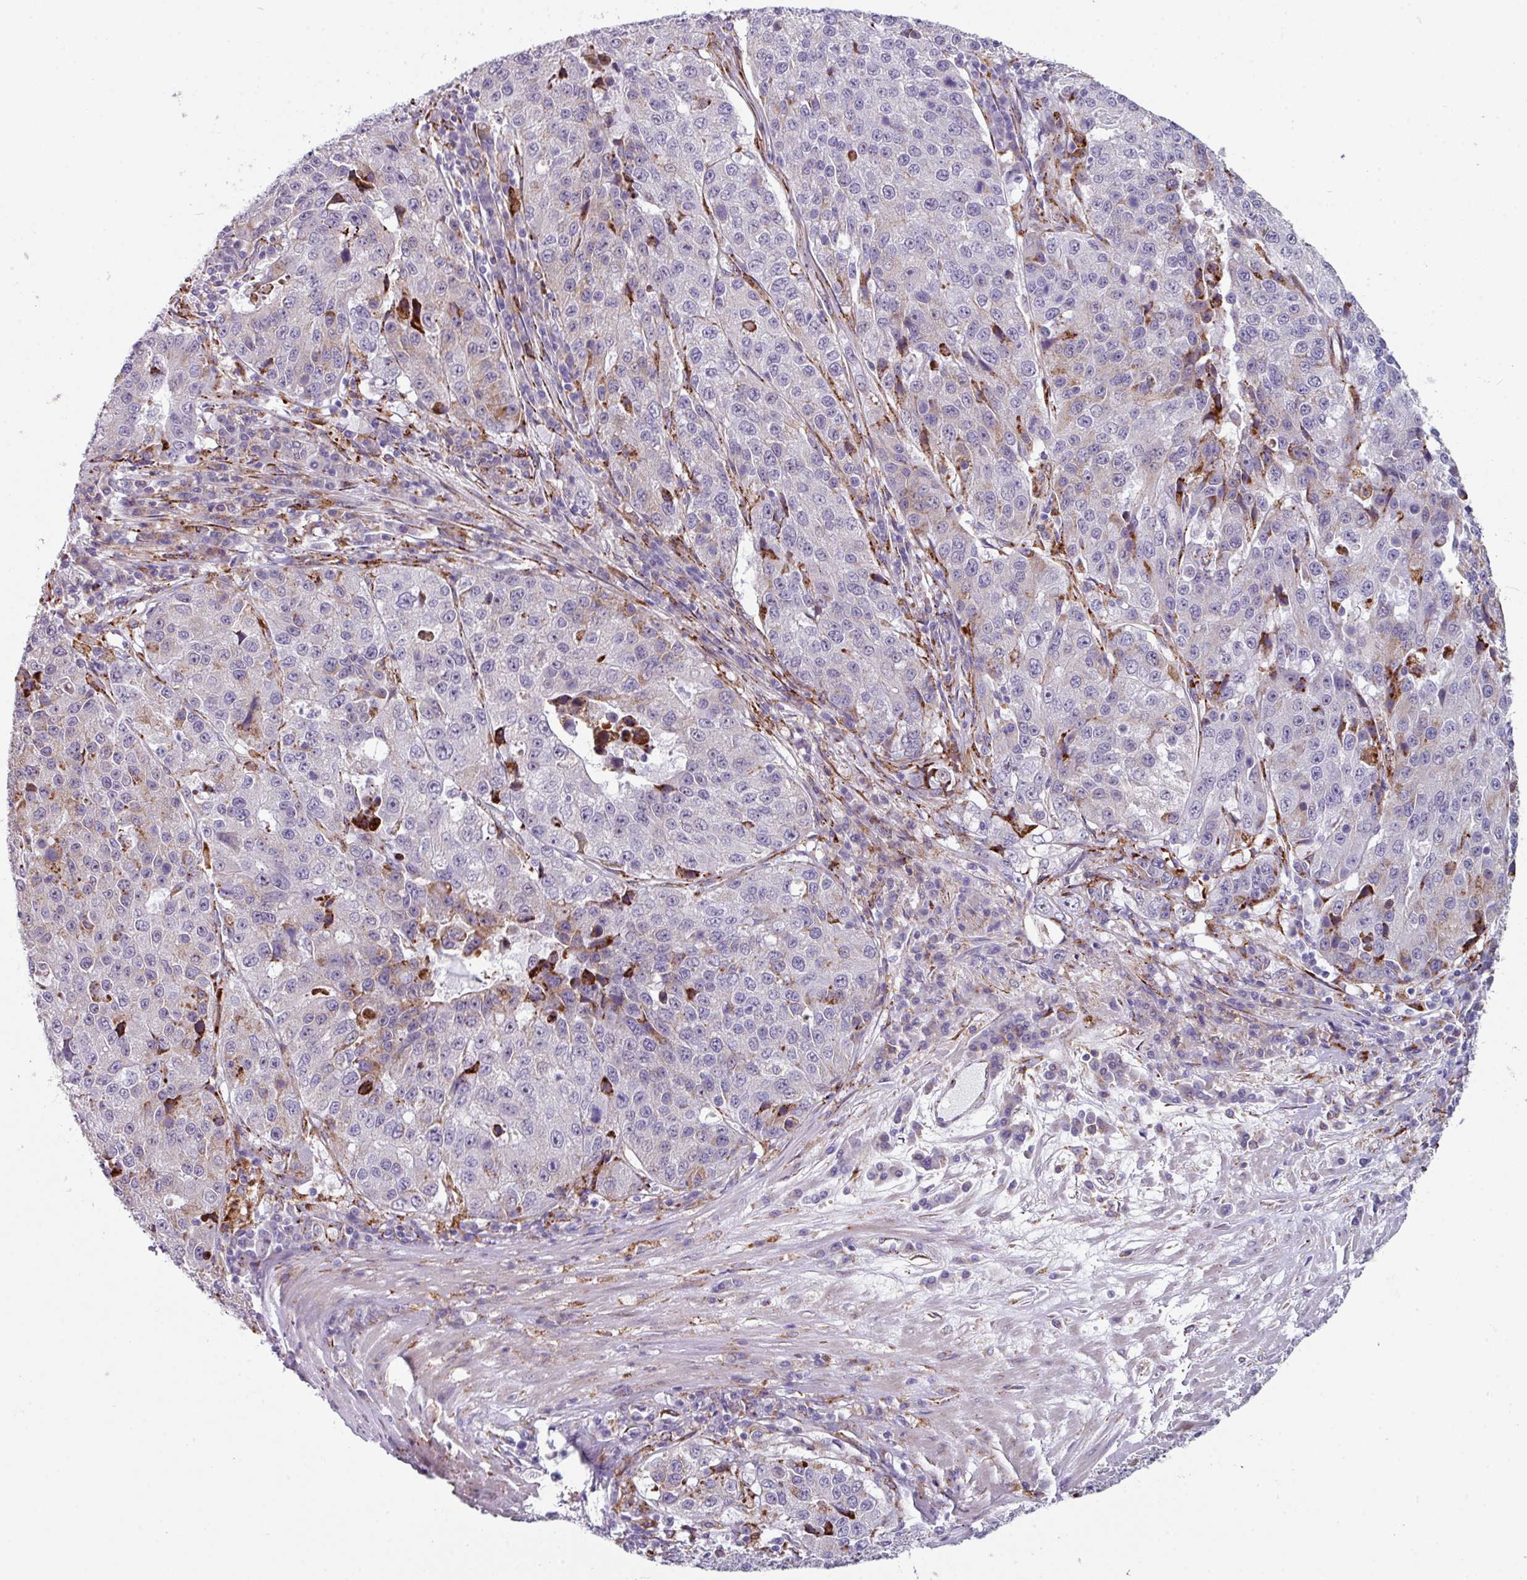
{"staining": {"intensity": "weak", "quantity": "<25%", "location": "cytoplasmic/membranous"}, "tissue": "stomach cancer", "cell_type": "Tumor cells", "image_type": "cancer", "snomed": [{"axis": "morphology", "description": "Adenocarcinoma, NOS"}, {"axis": "topography", "description": "Stomach"}], "caption": "There is no significant expression in tumor cells of stomach cancer. (DAB immunohistochemistry (IHC) visualized using brightfield microscopy, high magnification).", "gene": "BMS1", "patient": {"sex": "male", "age": 71}}